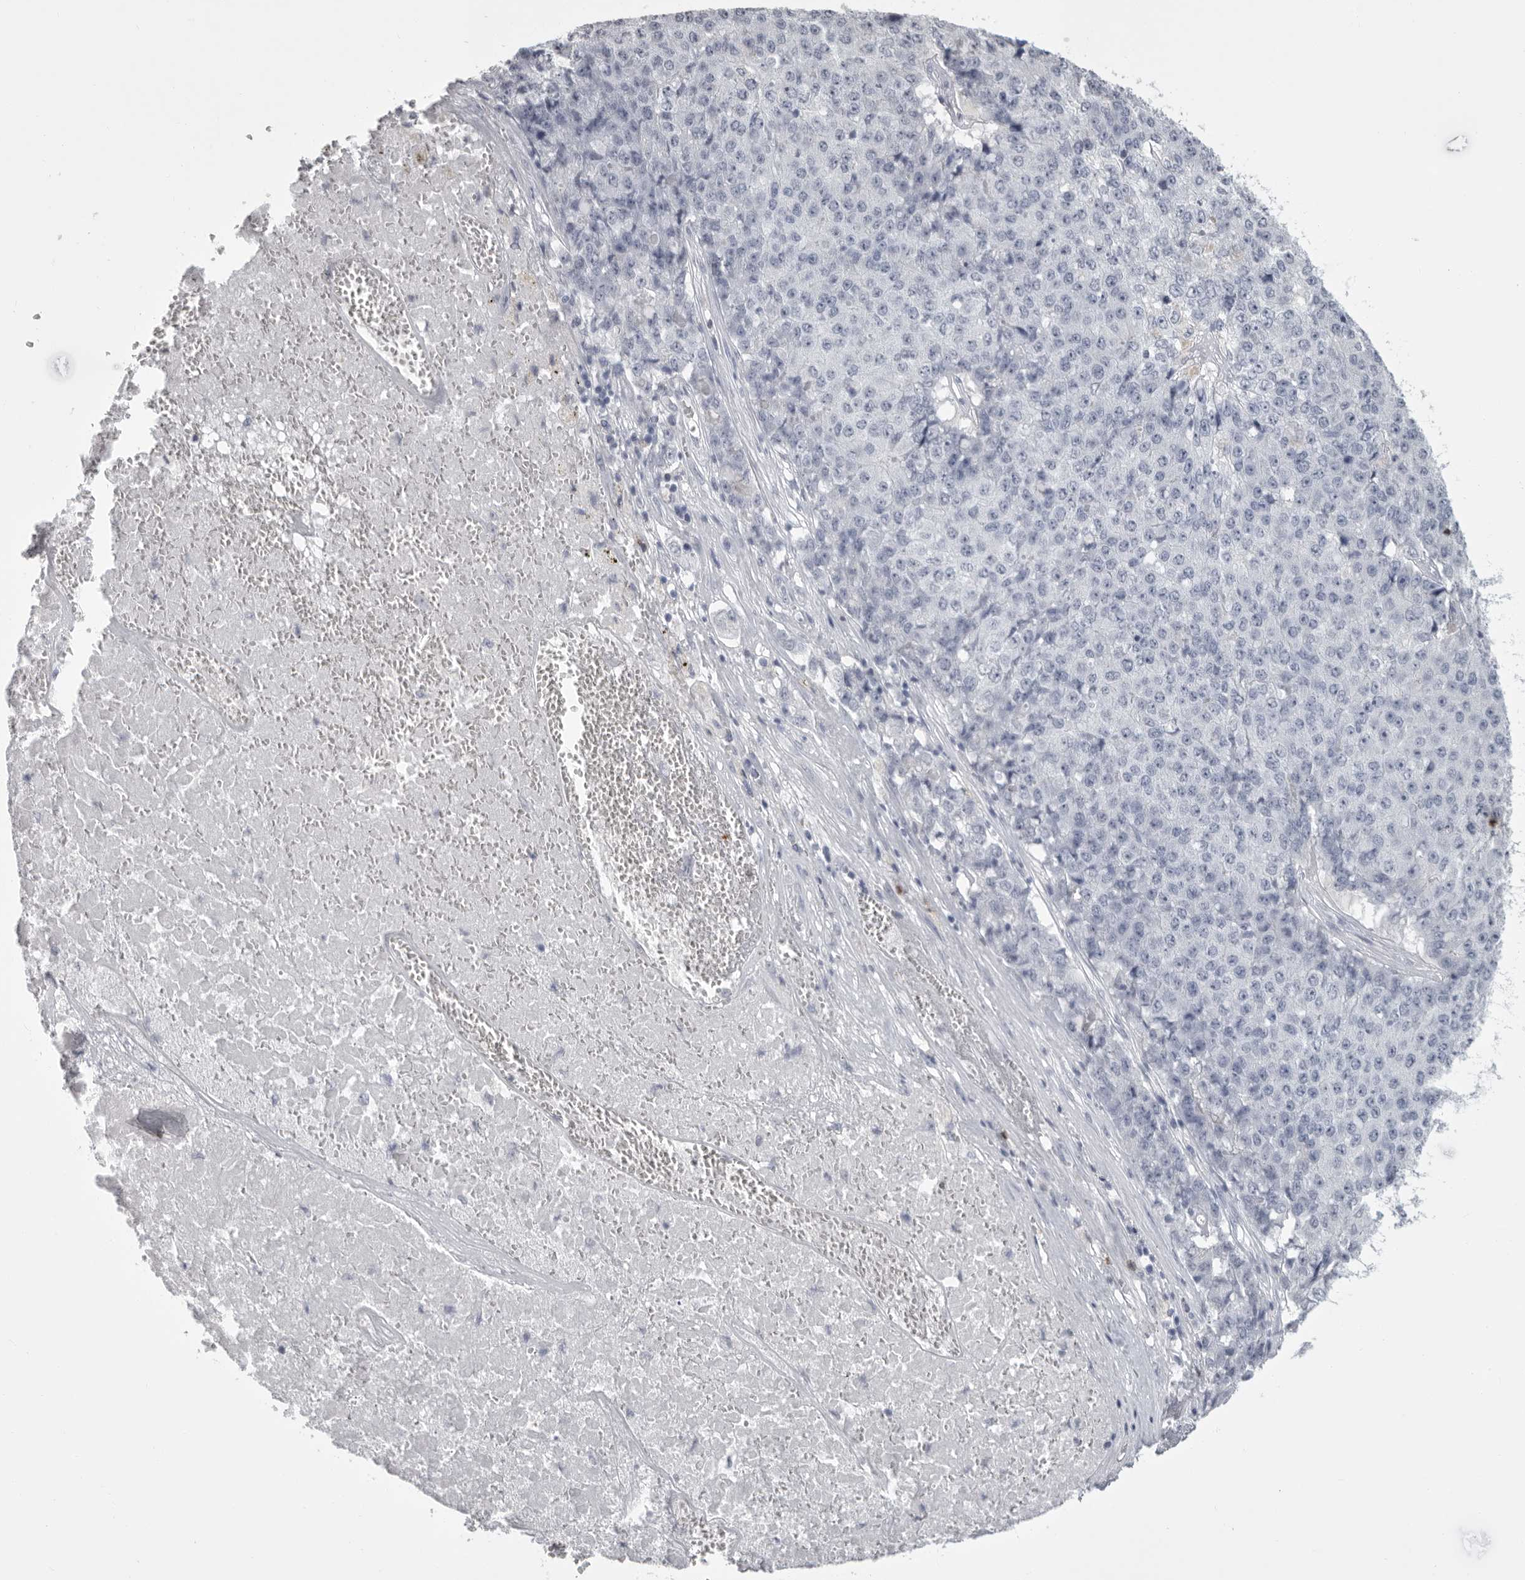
{"staining": {"intensity": "negative", "quantity": "none", "location": "none"}, "tissue": "pancreatic cancer", "cell_type": "Tumor cells", "image_type": "cancer", "snomed": [{"axis": "morphology", "description": "Adenocarcinoma, NOS"}, {"axis": "topography", "description": "Pancreas"}], "caption": "High magnification brightfield microscopy of pancreatic cancer (adenocarcinoma) stained with DAB (brown) and counterstained with hematoxylin (blue): tumor cells show no significant positivity.", "gene": "GNLY", "patient": {"sex": "male", "age": 50}}